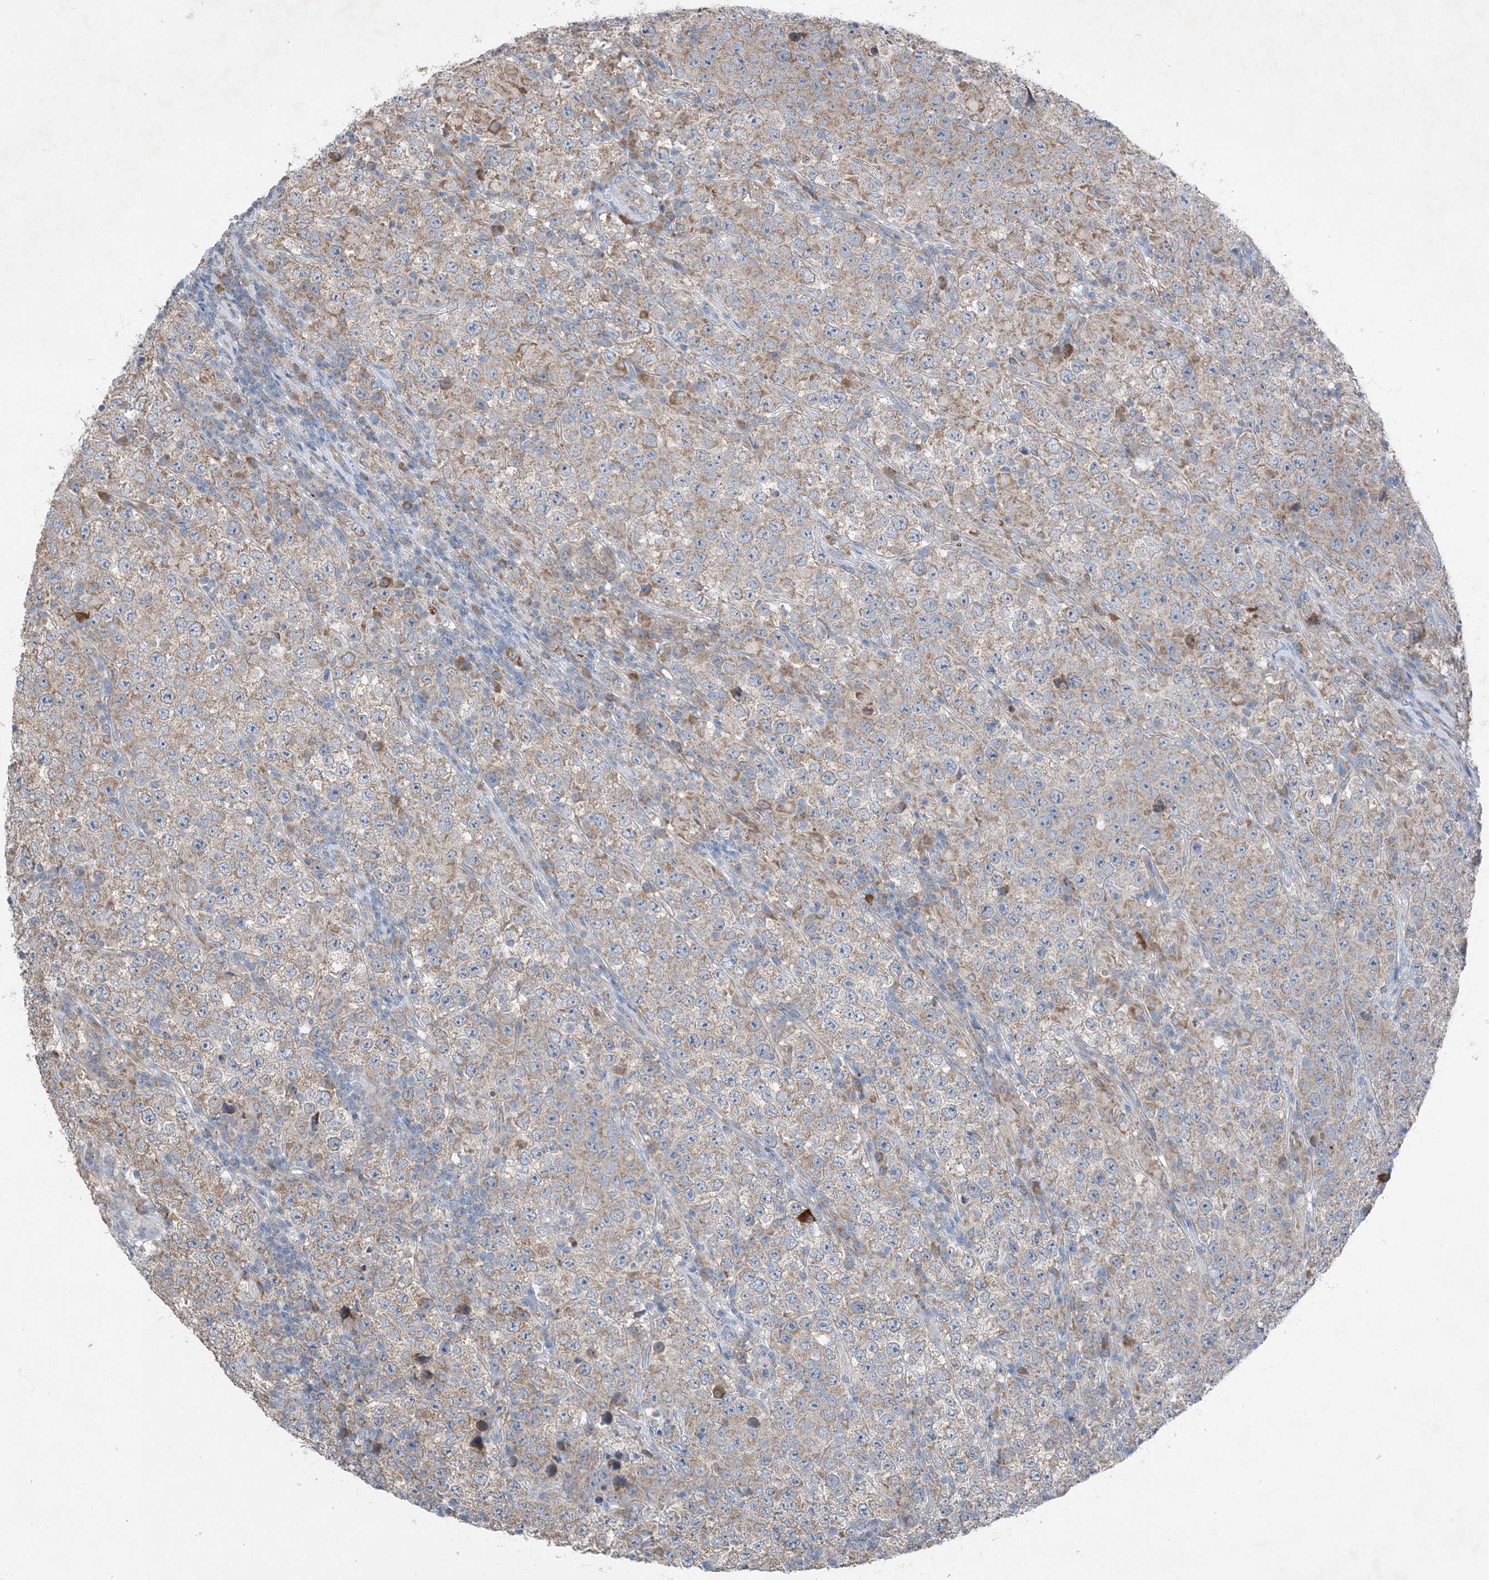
{"staining": {"intensity": "weak", "quantity": "25%-75%", "location": "cytoplasmic/membranous"}, "tissue": "testis cancer", "cell_type": "Tumor cells", "image_type": "cancer", "snomed": [{"axis": "morphology", "description": "Normal tissue, NOS"}, {"axis": "morphology", "description": "Urothelial carcinoma, High grade"}, {"axis": "morphology", "description": "Seminoma, NOS"}, {"axis": "morphology", "description": "Carcinoma, Embryonal, NOS"}, {"axis": "topography", "description": "Urinary bladder"}, {"axis": "topography", "description": "Testis"}], "caption": "This is an image of IHC staining of seminoma (testis), which shows weak staining in the cytoplasmic/membranous of tumor cells.", "gene": "DHX30", "patient": {"sex": "male", "age": 41}}